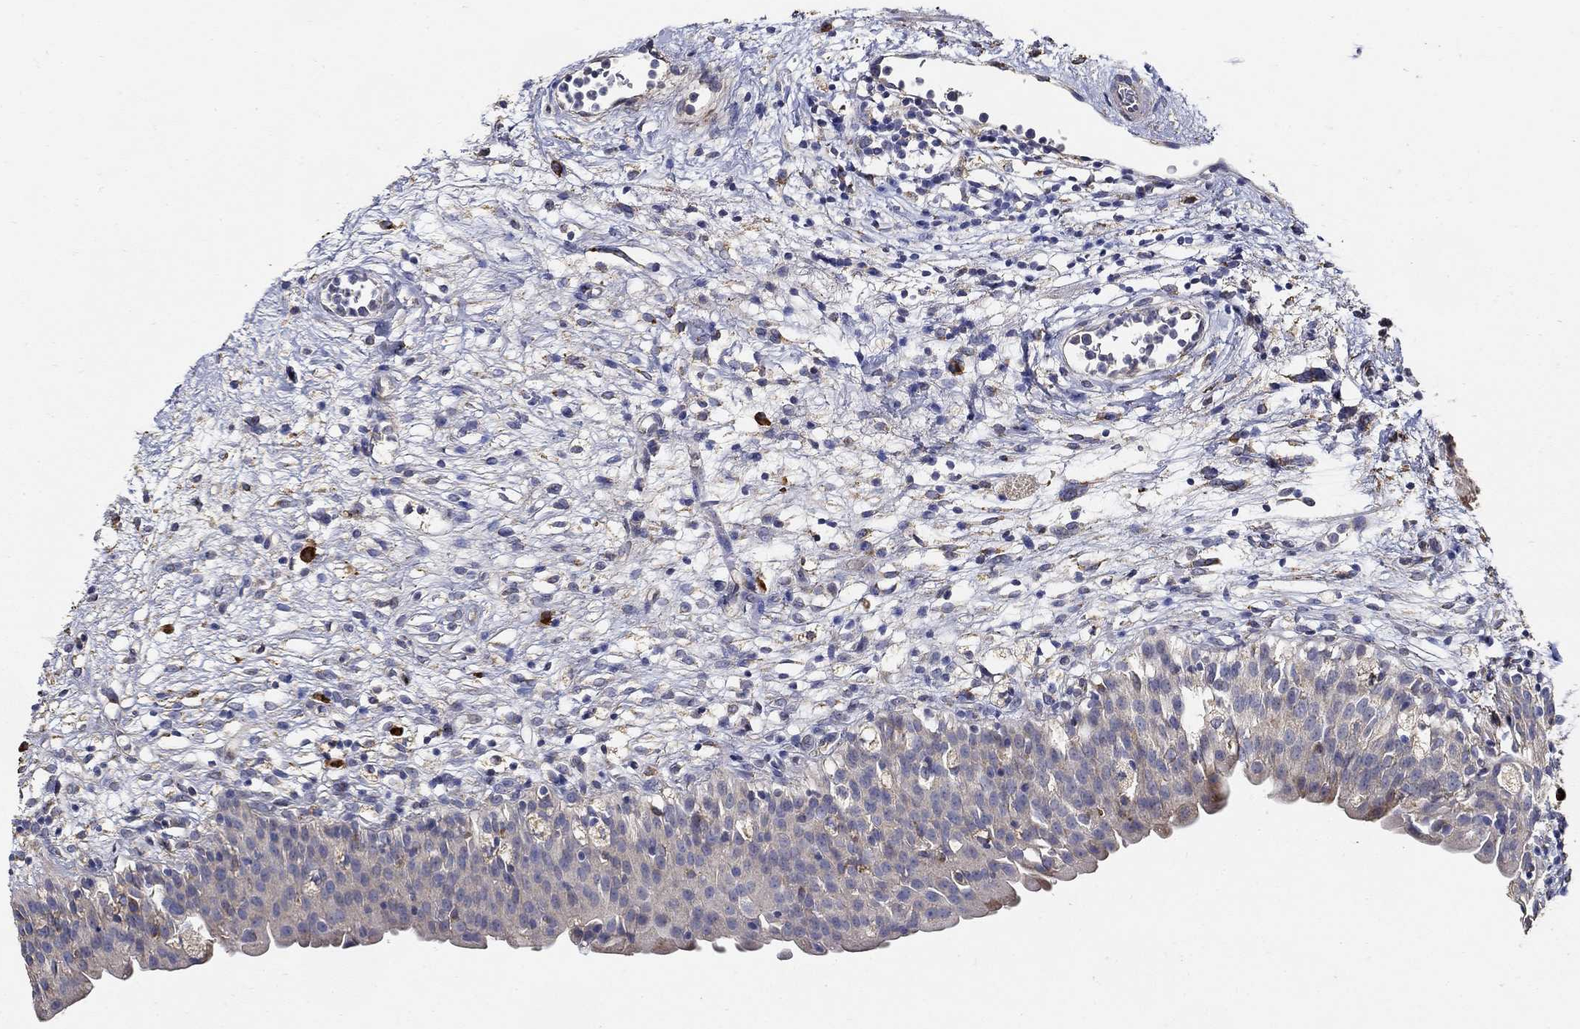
{"staining": {"intensity": "negative", "quantity": "none", "location": "none"}, "tissue": "urinary bladder", "cell_type": "Urothelial cells", "image_type": "normal", "snomed": [{"axis": "morphology", "description": "Normal tissue, NOS"}, {"axis": "topography", "description": "Urinary bladder"}], "caption": "Unremarkable urinary bladder was stained to show a protein in brown. There is no significant staining in urothelial cells. The staining is performed using DAB (3,3'-diaminobenzidine) brown chromogen with nuclei counter-stained in using hematoxylin.", "gene": "EMILIN3", "patient": {"sex": "male", "age": 76}}